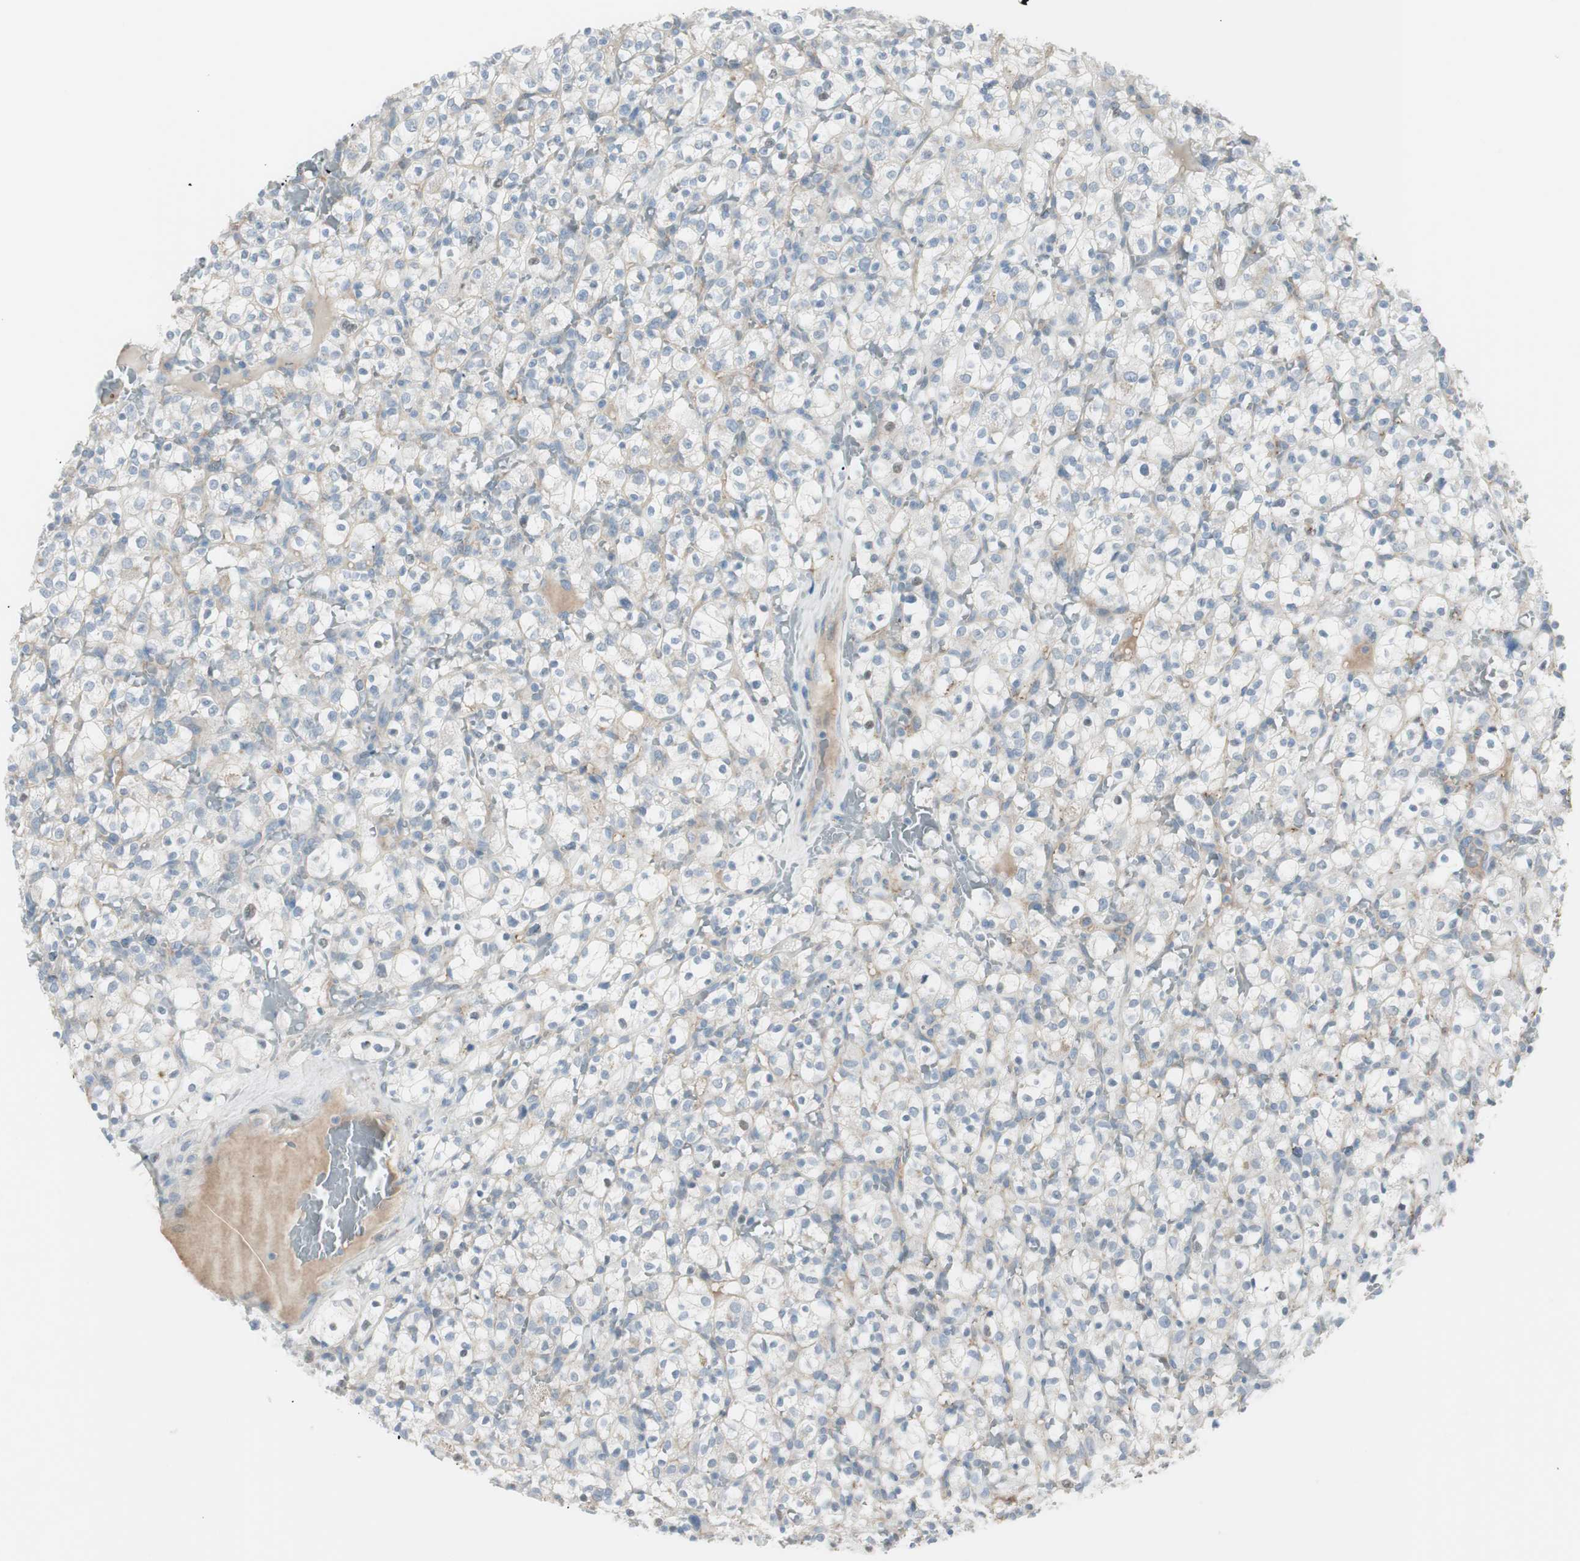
{"staining": {"intensity": "negative", "quantity": "none", "location": "none"}, "tissue": "renal cancer", "cell_type": "Tumor cells", "image_type": "cancer", "snomed": [{"axis": "morphology", "description": "Normal tissue, NOS"}, {"axis": "morphology", "description": "Adenocarcinoma, NOS"}, {"axis": "topography", "description": "Kidney"}], "caption": "Renal adenocarcinoma stained for a protein using IHC displays no positivity tumor cells.", "gene": "CACNA2D1", "patient": {"sex": "female", "age": 72}}